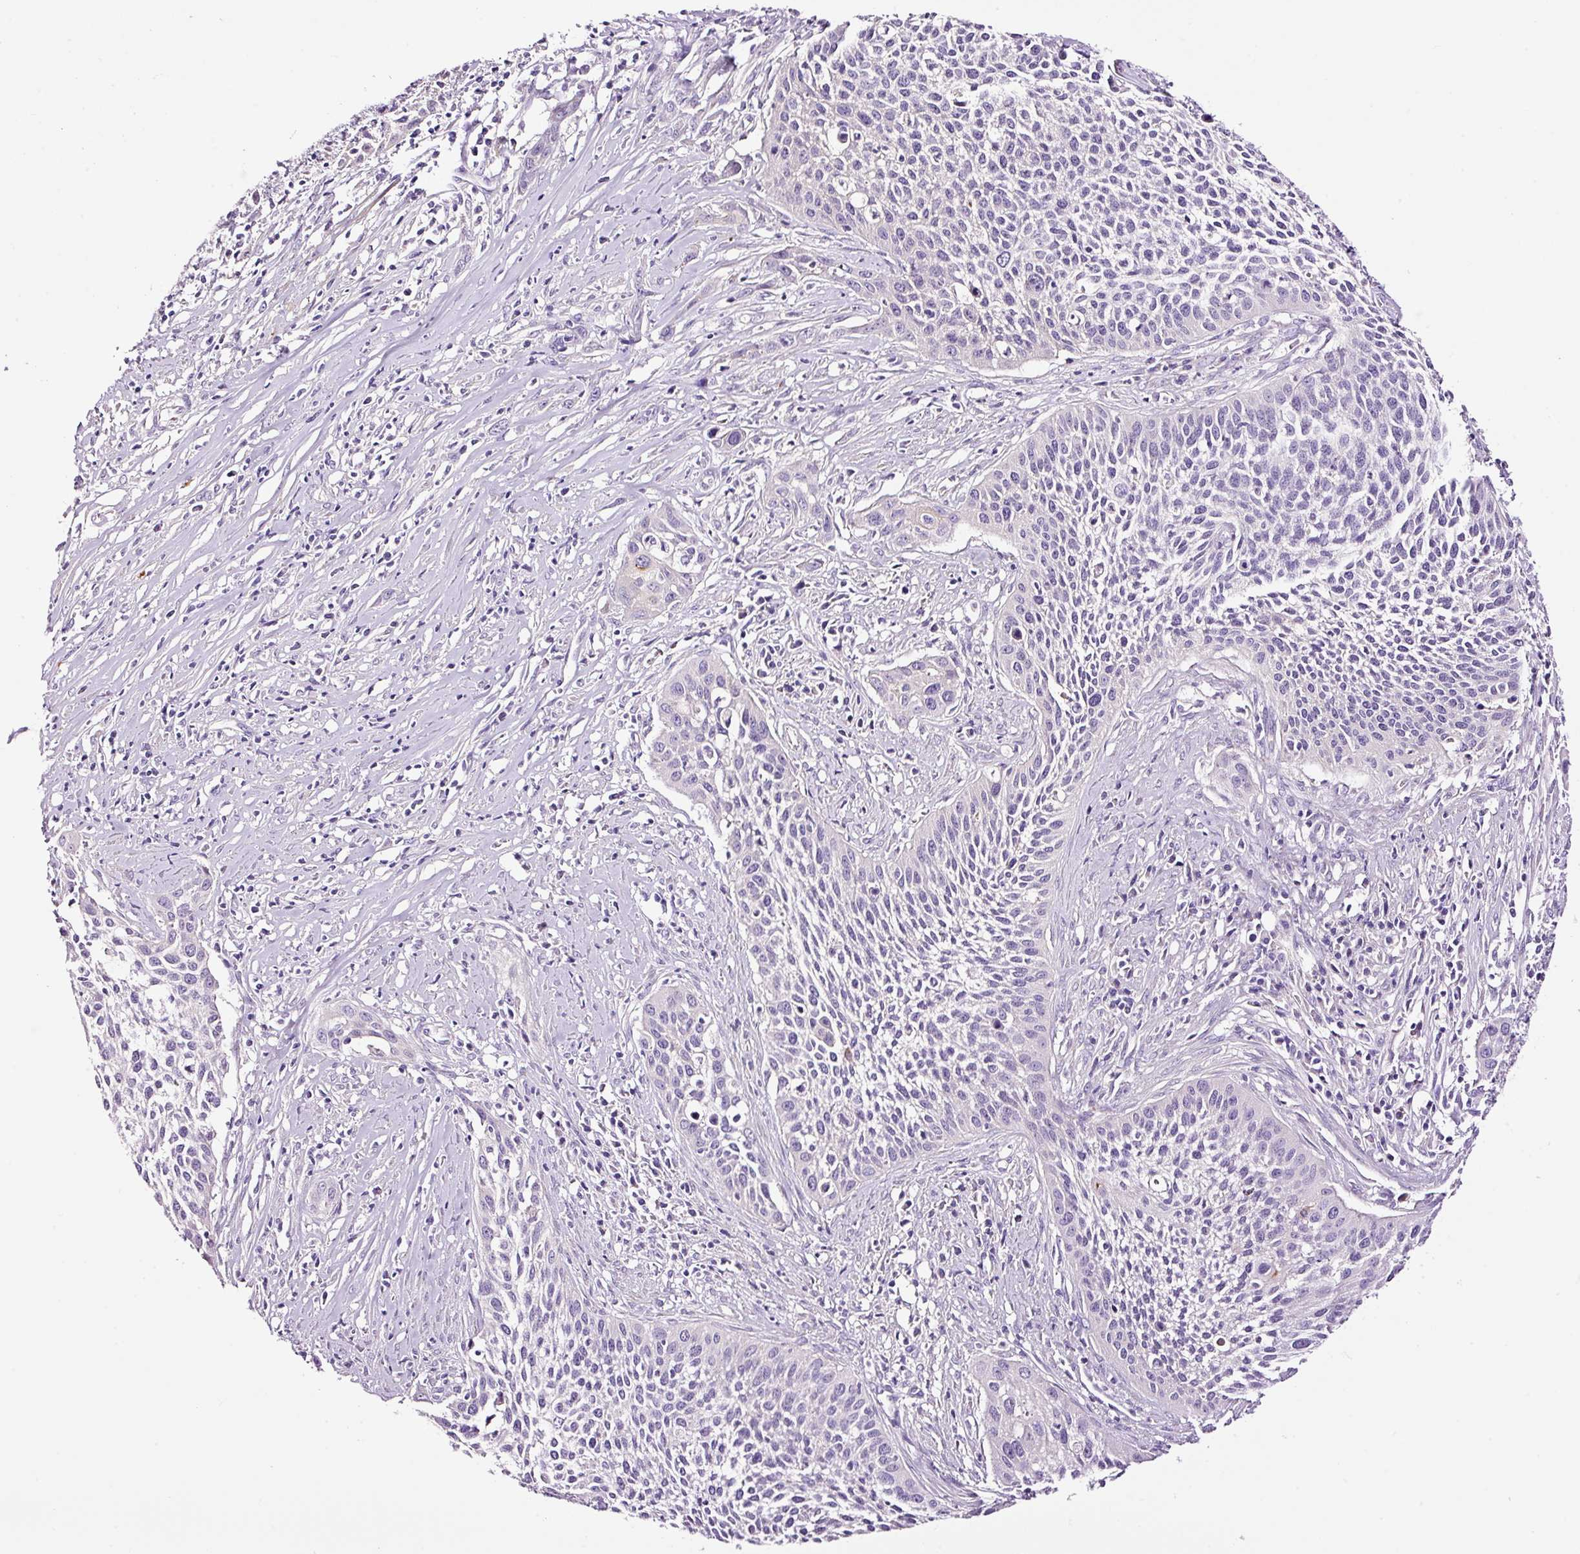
{"staining": {"intensity": "negative", "quantity": "none", "location": "none"}, "tissue": "cervical cancer", "cell_type": "Tumor cells", "image_type": "cancer", "snomed": [{"axis": "morphology", "description": "Squamous cell carcinoma, NOS"}, {"axis": "topography", "description": "Cervix"}], "caption": "There is no significant expression in tumor cells of cervical cancer.", "gene": "PAM", "patient": {"sex": "female", "age": 34}}